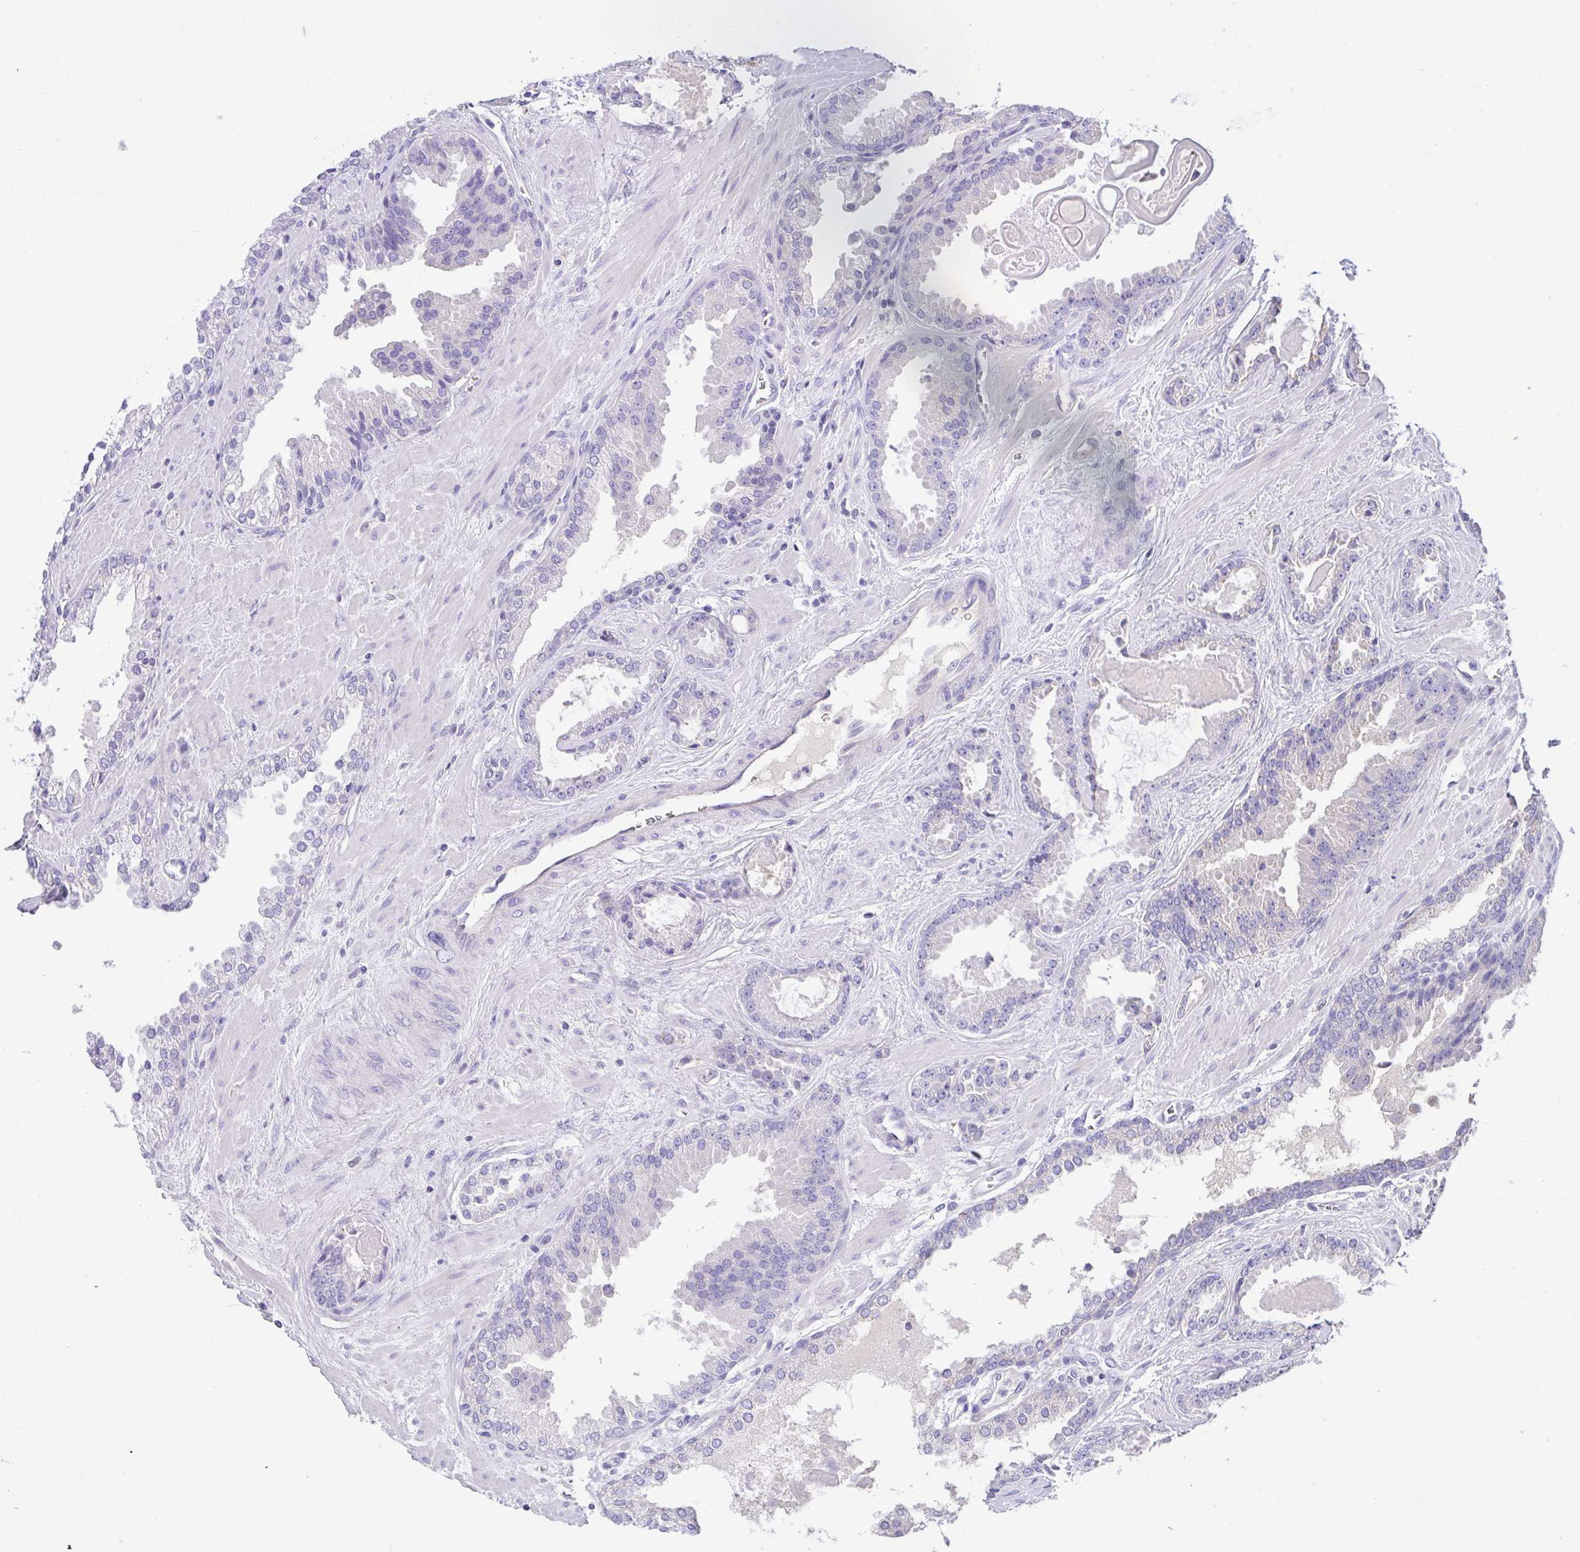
{"staining": {"intensity": "negative", "quantity": "none", "location": "none"}, "tissue": "prostate cancer", "cell_type": "Tumor cells", "image_type": "cancer", "snomed": [{"axis": "morphology", "description": "Adenocarcinoma, Low grade"}, {"axis": "topography", "description": "Prostate"}], "caption": "This is an immunohistochemistry photomicrograph of prostate low-grade adenocarcinoma. There is no positivity in tumor cells.", "gene": "CA10", "patient": {"sex": "male", "age": 62}}